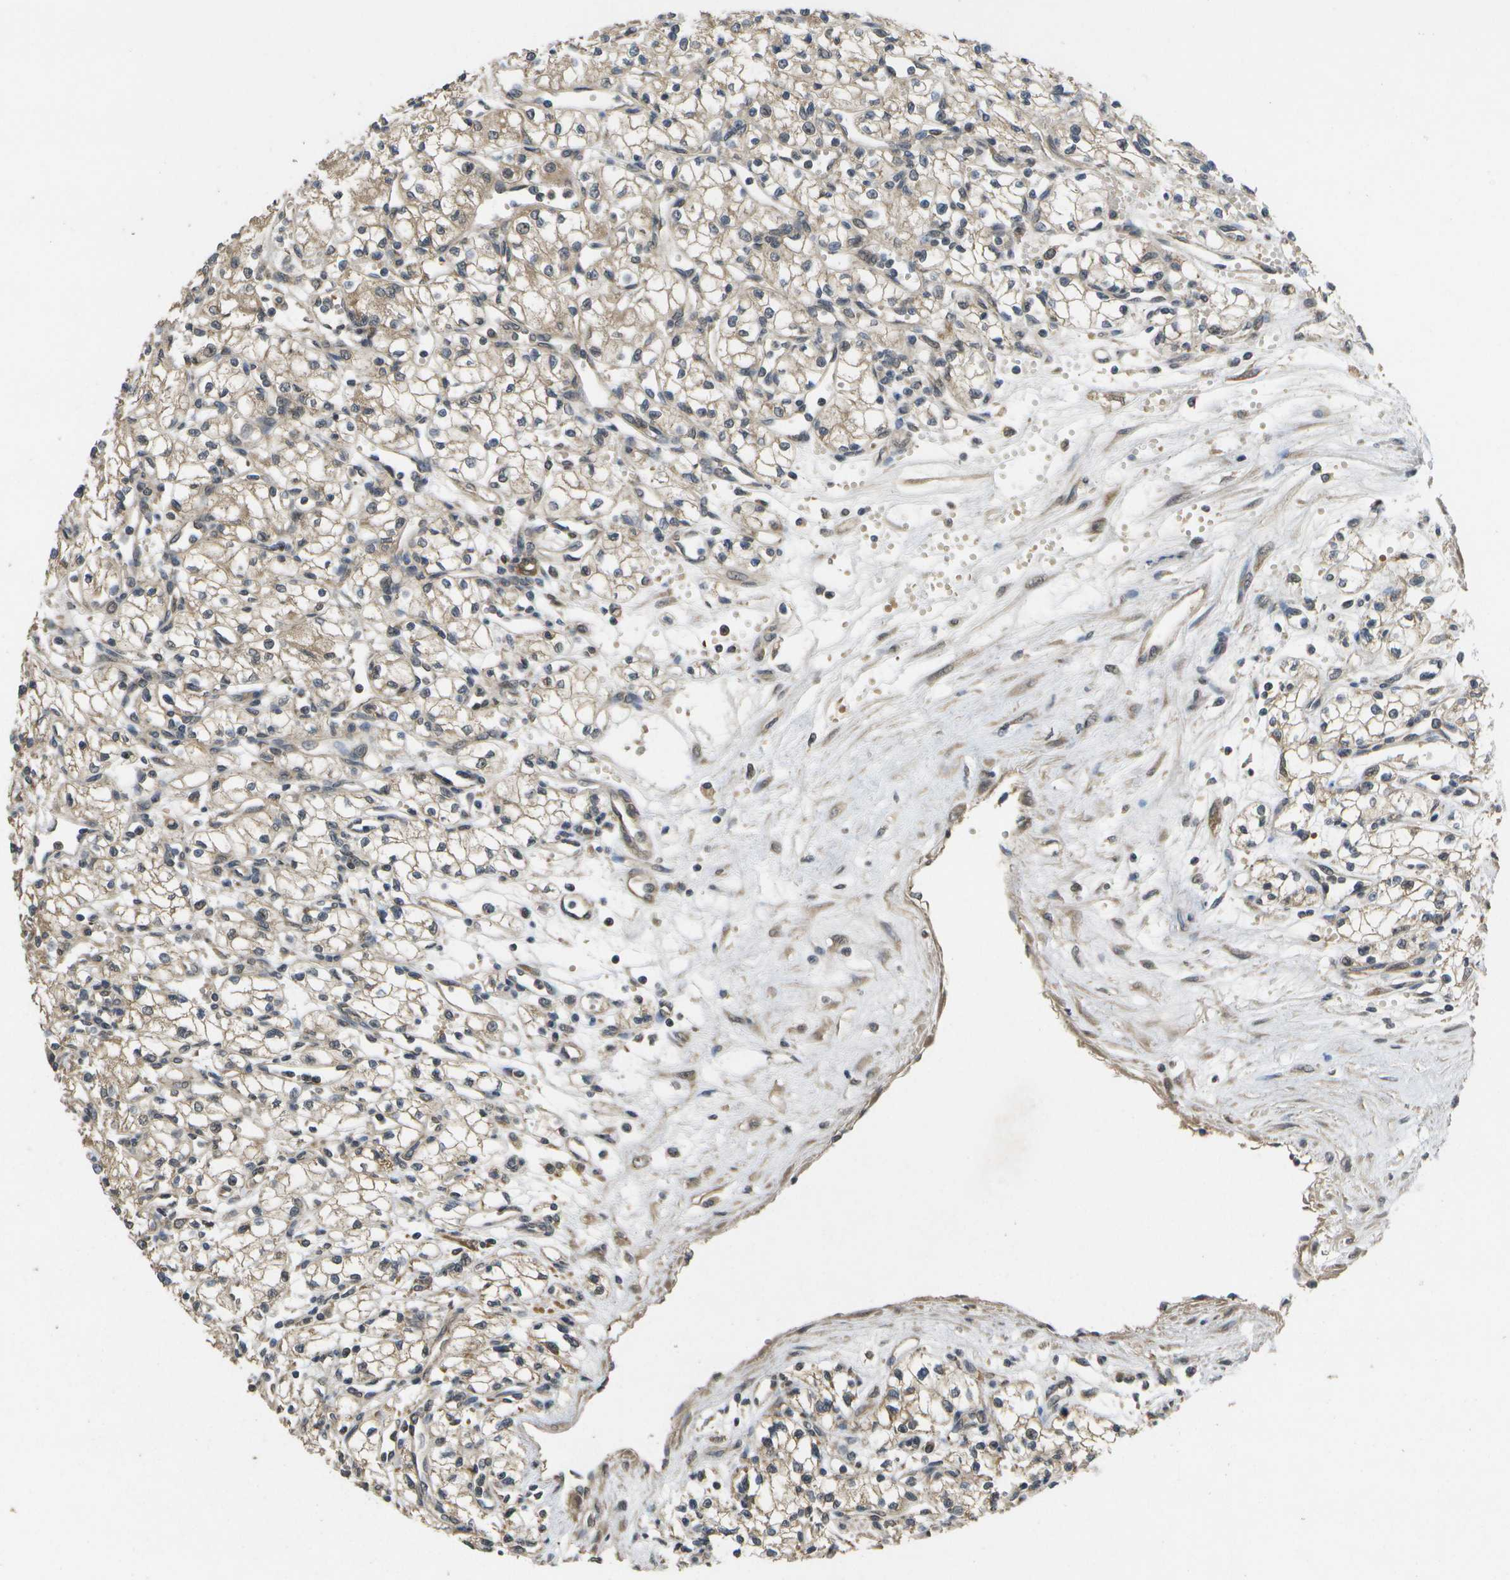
{"staining": {"intensity": "weak", "quantity": ">75%", "location": "cytoplasmic/membranous"}, "tissue": "renal cancer", "cell_type": "Tumor cells", "image_type": "cancer", "snomed": [{"axis": "morphology", "description": "Normal tissue, NOS"}, {"axis": "morphology", "description": "Adenocarcinoma, NOS"}, {"axis": "topography", "description": "Kidney"}], "caption": "Renal cancer (adenocarcinoma) was stained to show a protein in brown. There is low levels of weak cytoplasmic/membranous expression in approximately >75% of tumor cells.", "gene": "ALAS1", "patient": {"sex": "male", "age": 59}}